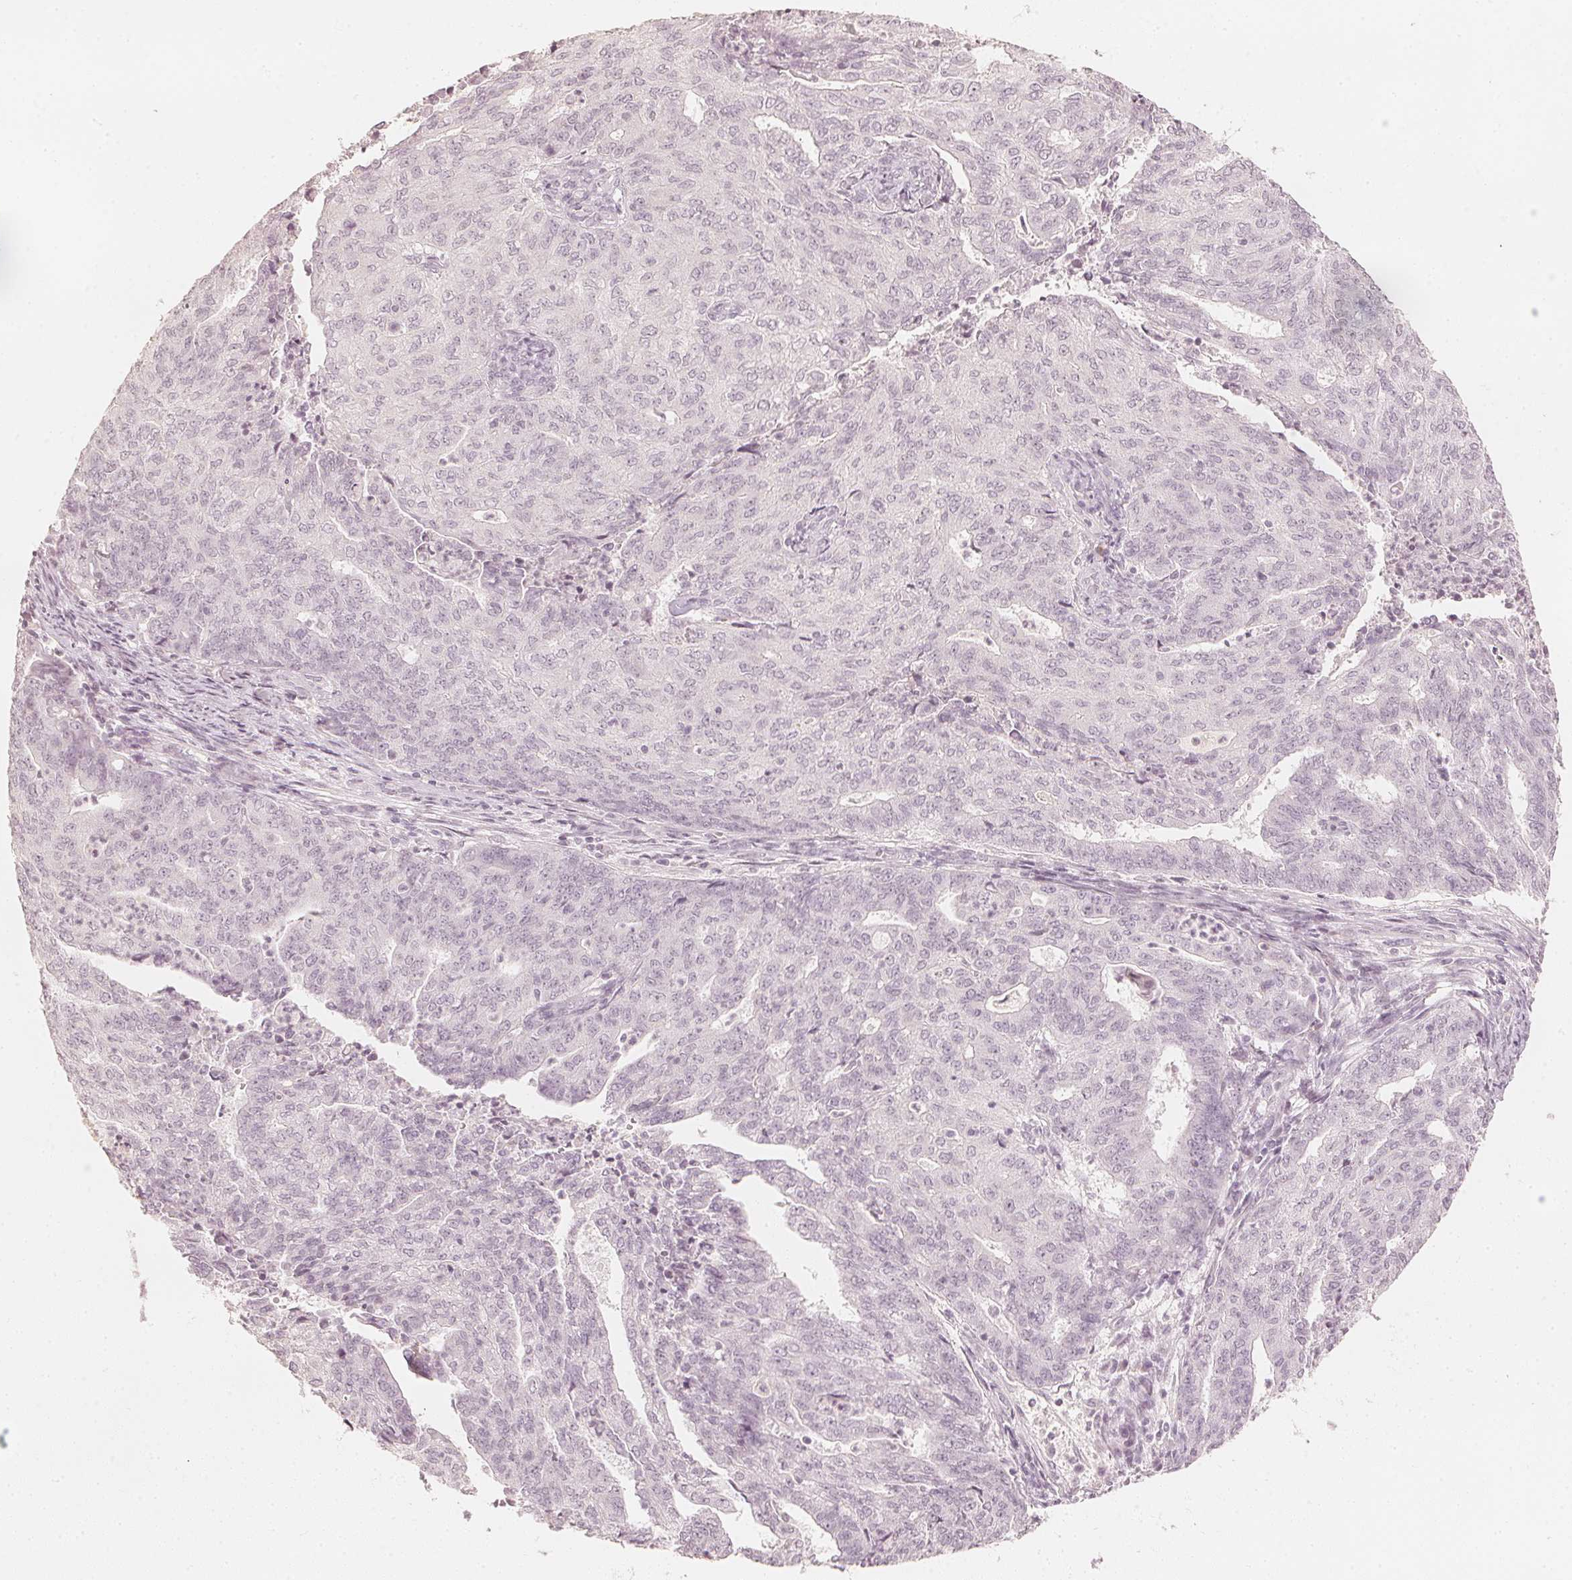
{"staining": {"intensity": "negative", "quantity": "none", "location": "none"}, "tissue": "endometrial cancer", "cell_type": "Tumor cells", "image_type": "cancer", "snomed": [{"axis": "morphology", "description": "Adenocarcinoma, NOS"}, {"axis": "topography", "description": "Endometrium"}], "caption": "Human adenocarcinoma (endometrial) stained for a protein using IHC shows no positivity in tumor cells.", "gene": "CALB1", "patient": {"sex": "female", "age": 82}}